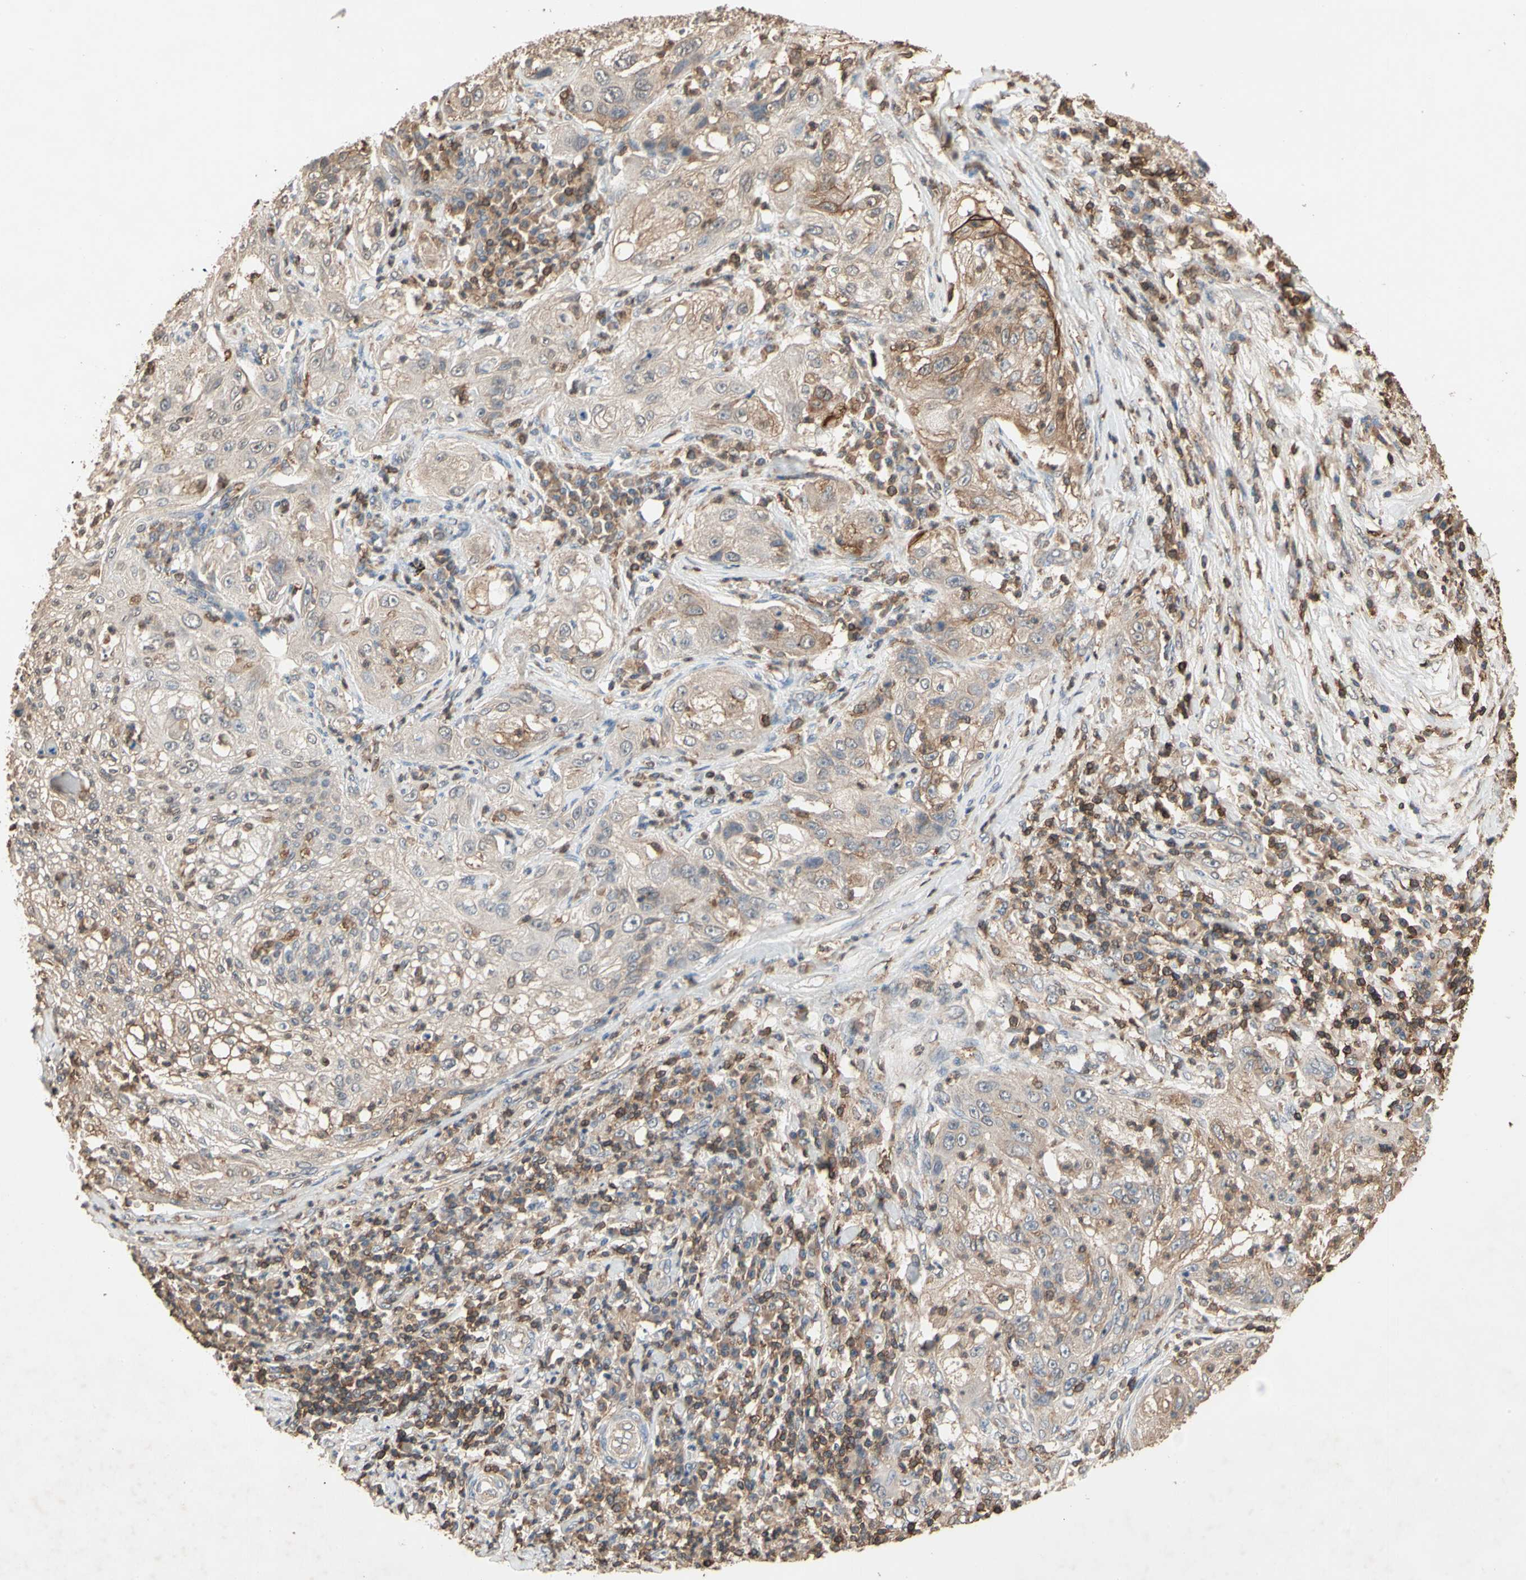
{"staining": {"intensity": "weak", "quantity": "25%-75%", "location": "cytoplasmic/membranous"}, "tissue": "lung cancer", "cell_type": "Tumor cells", "image_type": "cancer", "snomed": [{"axis": "morphology", "description": "Inflammation, NOS"}, {"axis": "morphology", "description": "Squamous cell carcinoma, NOS"}, {"axis": "topography", "description": "Lymph node"}, {"axis": "topography", "description": "Soft tissue"}, {"axis": "topography", "description": "Lung"}], "caption": "Brown immunohistochemical staining in human lung cancer displays weak cytoplasmic/membranous staining in approximately 25%-75% of tumor cells.", "gene": "MAP3K10", "patient": {"sex": "male", "age": 66}}